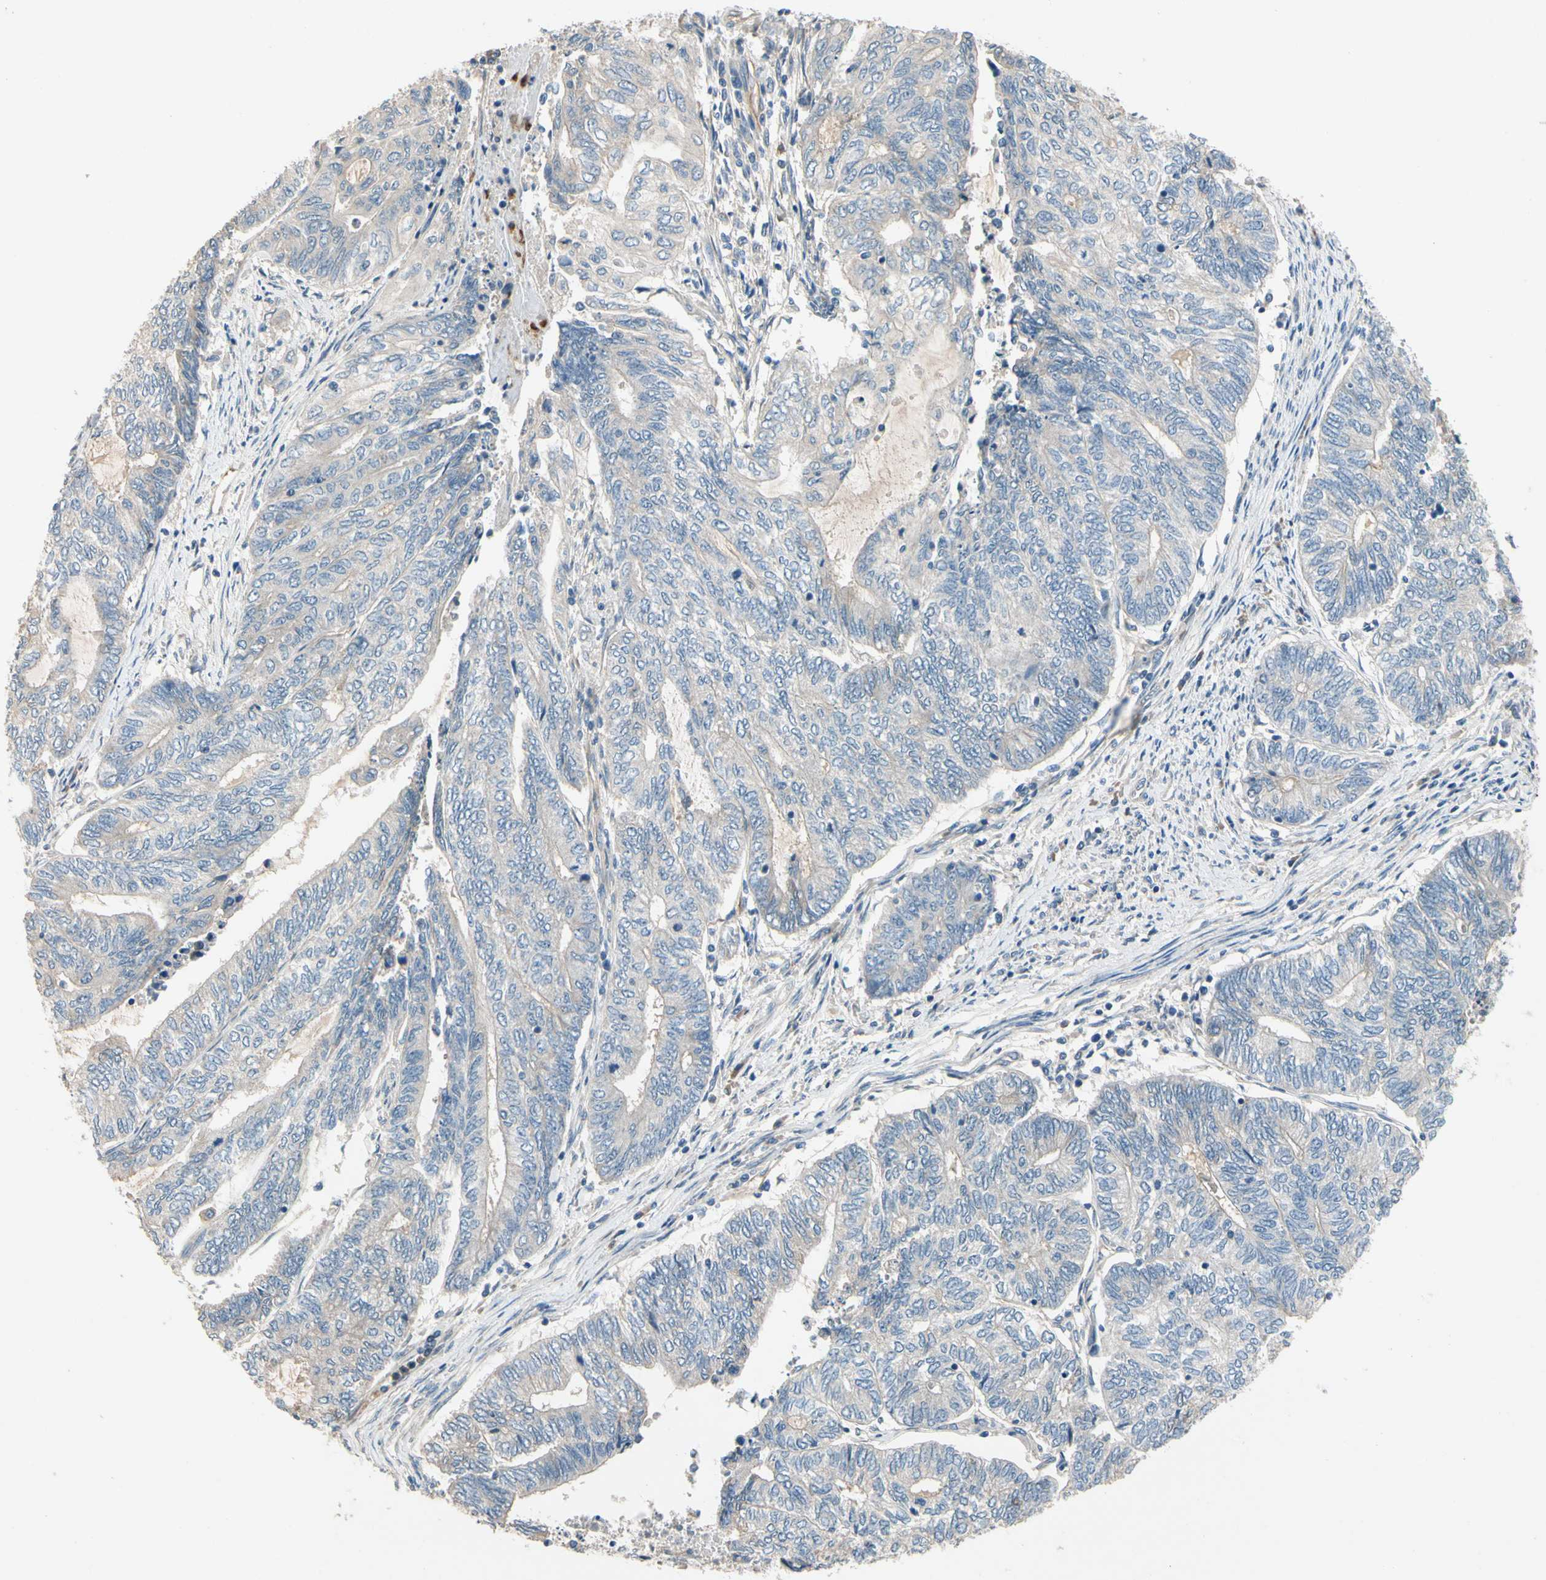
{"staining": {"intensity": "negative", "quantity": "none", "location": "none"}, "tissue": "endometrial cancer", "cell_type": "Tumor cells", "image_type": "cancer", "snomed": [{"axis": "morphology", "description": "Adenocarcinoma, NOS"}, {"axis": "topography", "description": "Uterus"}, {"axis": "topography", "description": "Endometrium"}], "caption": "Tumor cells show no significant protein positivity in endometrial cancer.", "gene": "SIGLEC5", "patient": {"sex": "female", "age": 70}}